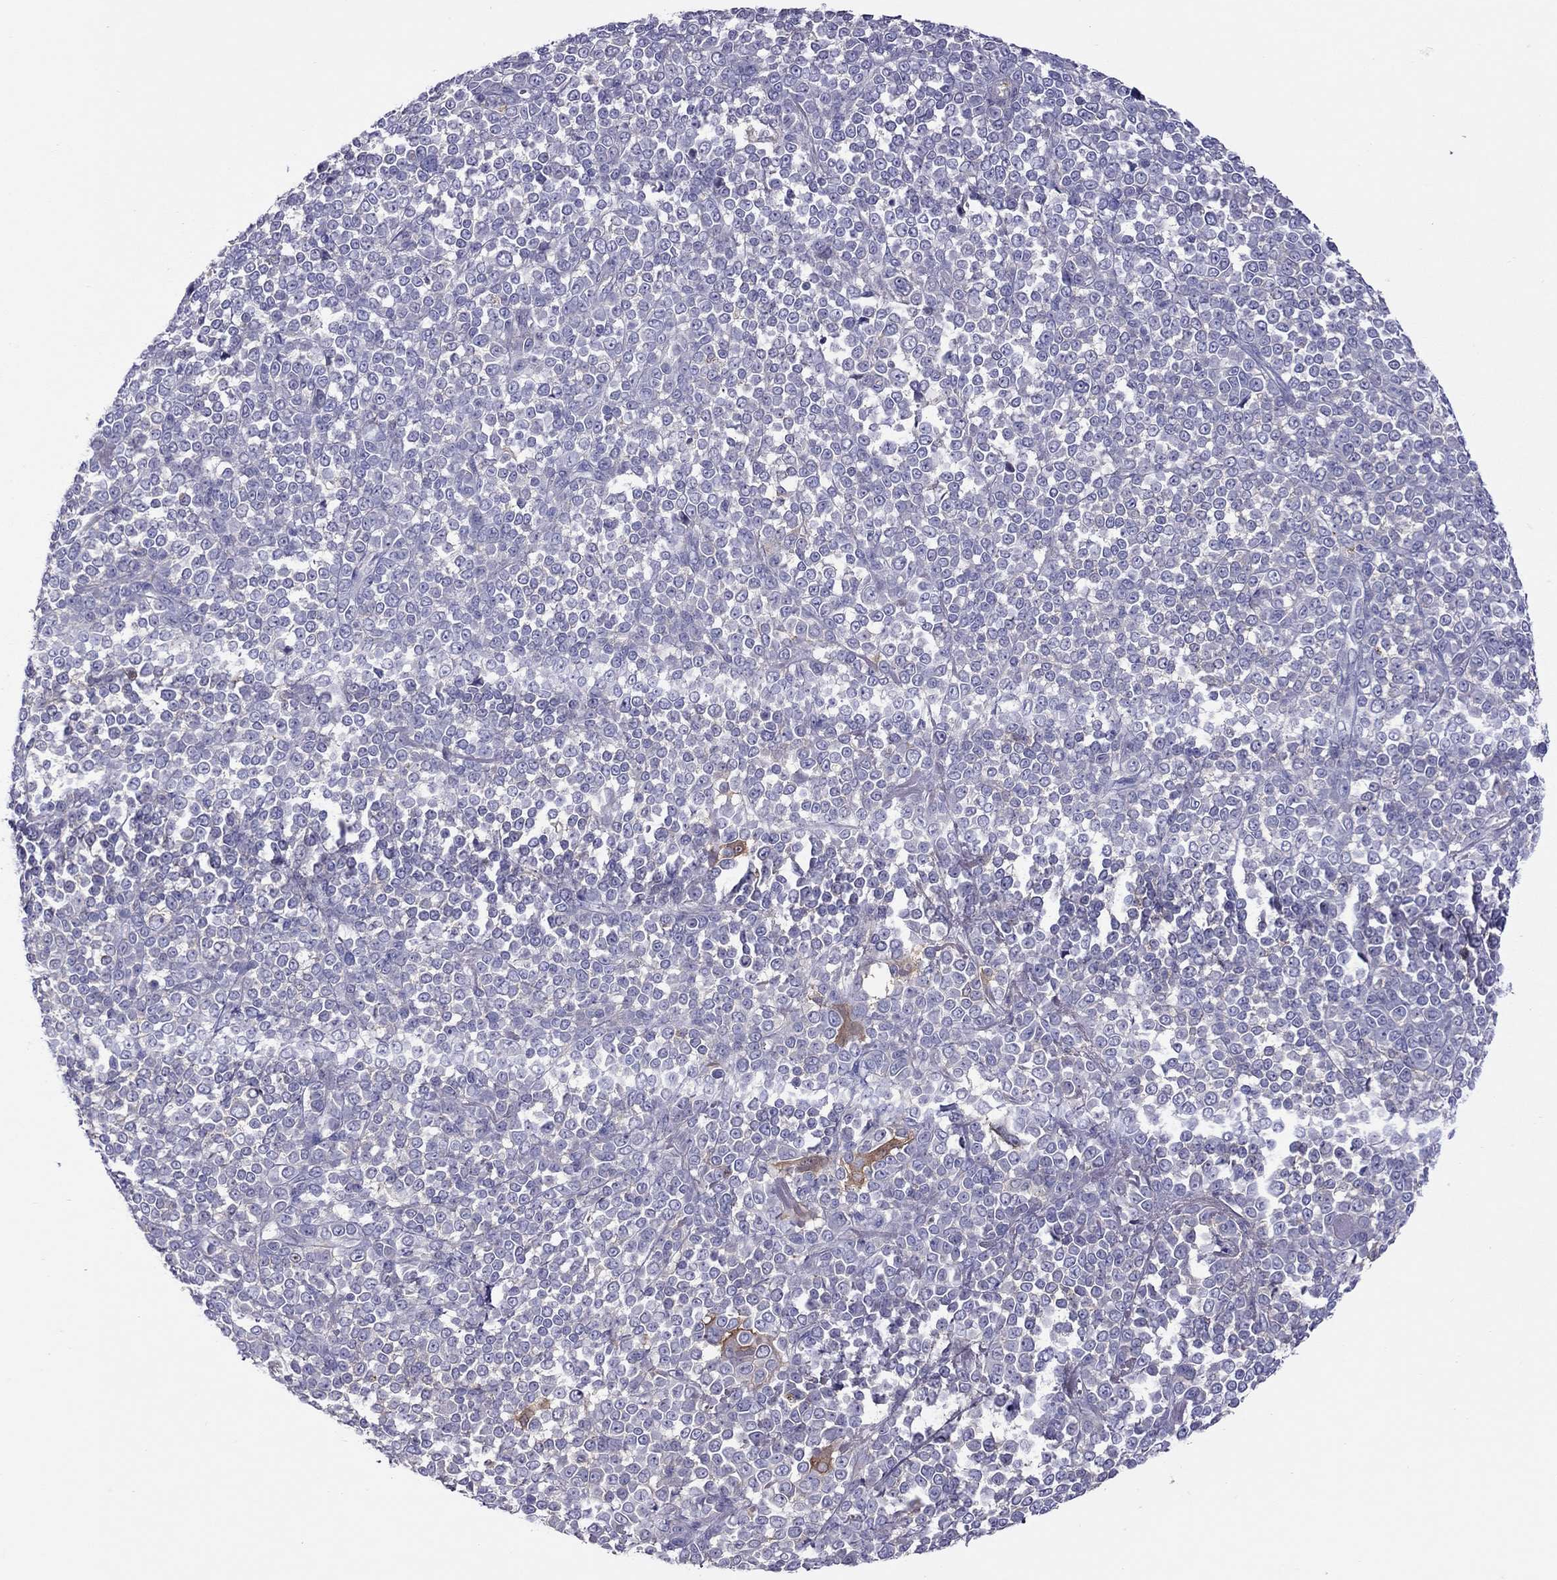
{"staining": {"intensity": "negative", "quantity": "none", "location": "none"}, "tissue": "melanoma", "cell_type": "Tumor cells", "image_type": "cancer", "snomed": [{"axis": "morphology", "description": "Malignant melanoma, NOS"}, {"axis": "topography", "description": "Skin"}], "caption": "The image exhibits no staining of tumor cells in malignant melanoma.", "gene": "ALOX15B", "patient": {"sex": "female", "age": 95}}